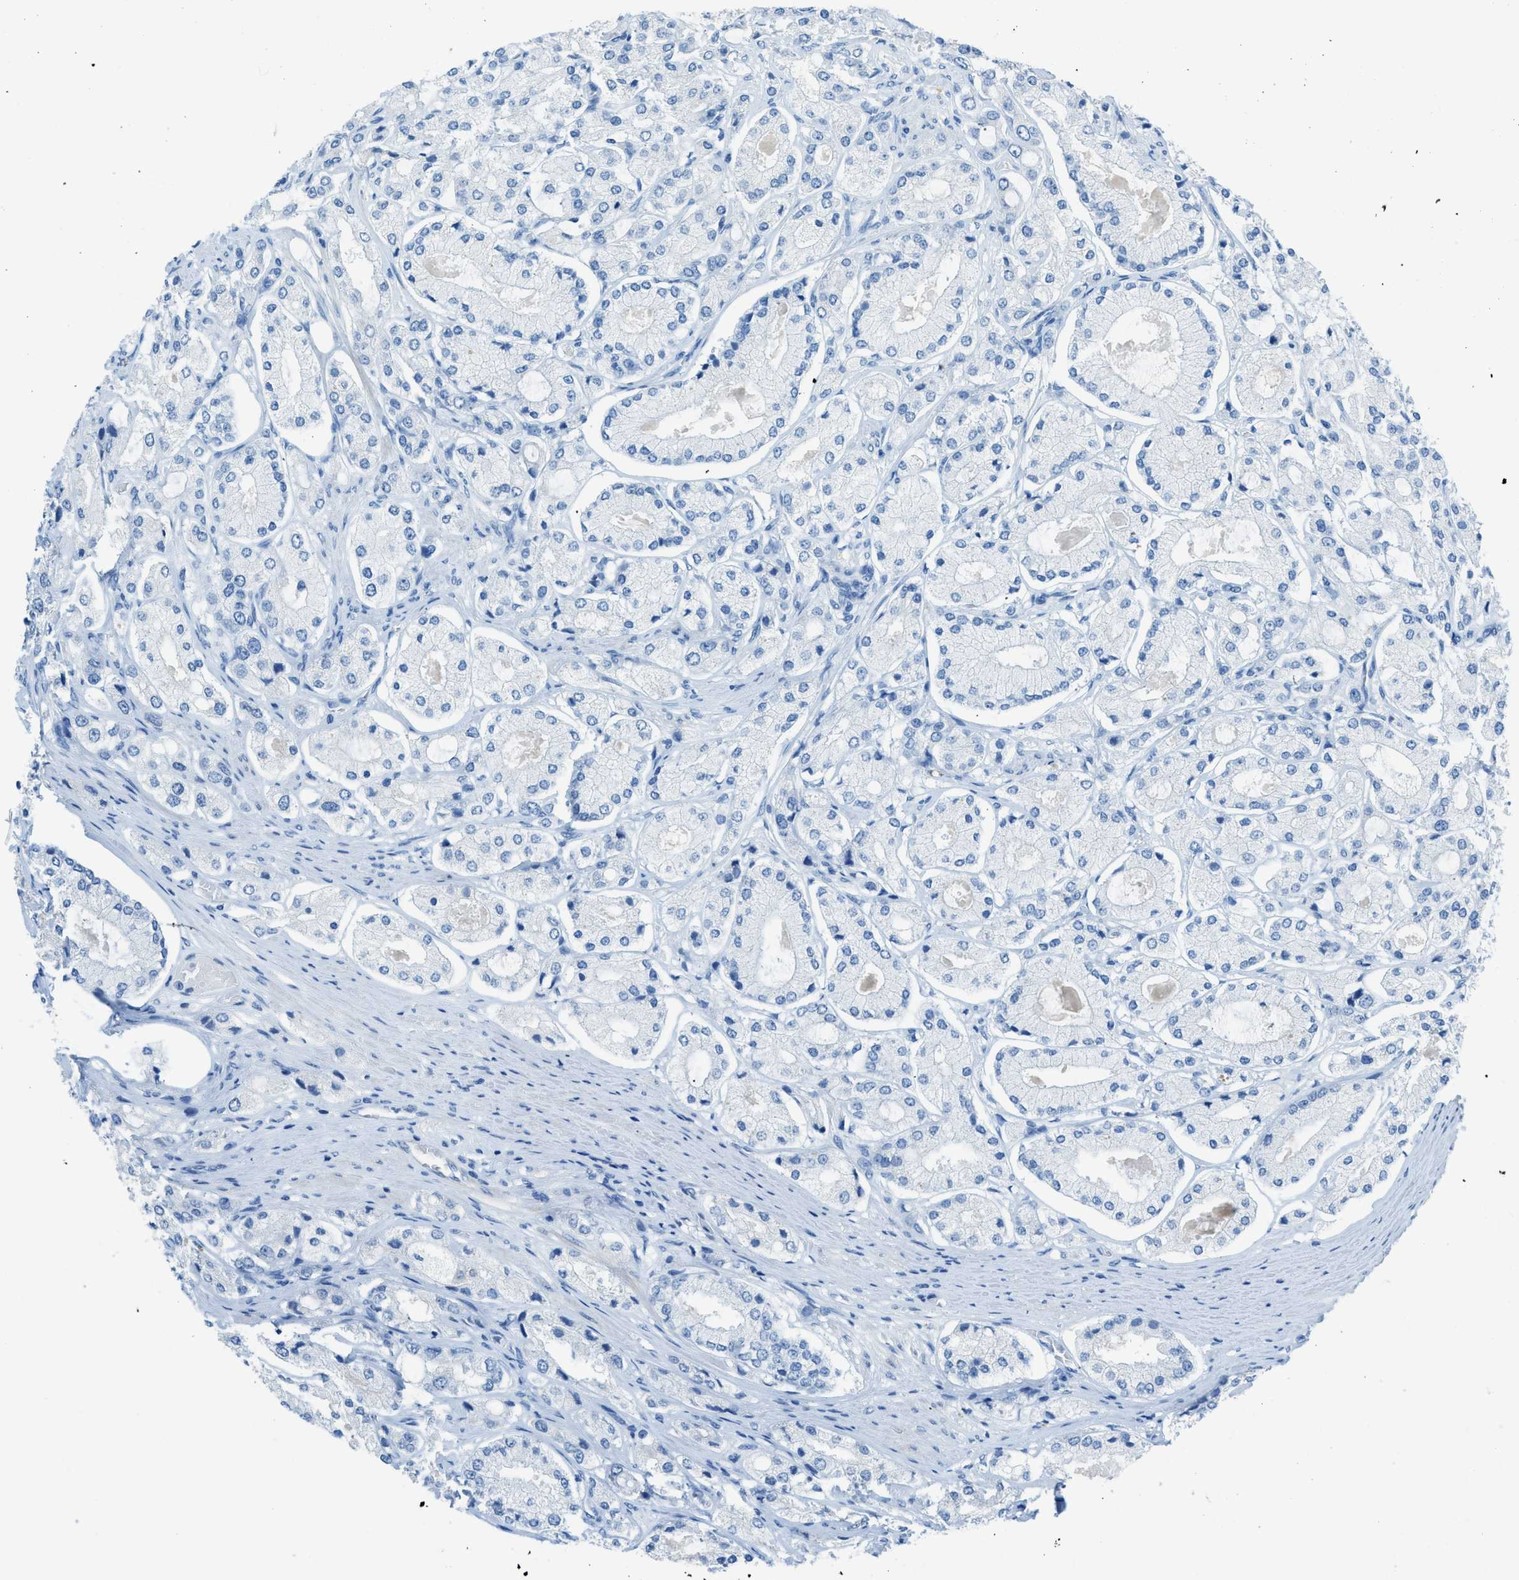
{"staining": {"intensity": "negative", "quantity": "none", "location": "none"}, "tissue": "prostate cancer", "cell_type": "Tumor cells", "image_type": "cancer", "snomed": [{"axis": "morphology", "description": "Adenocarcinoma, High grade"}, {"axis": "topography", "description": "Prostate"}], "caption": "This is a histopathology image of immunohistochemistry (IHC) staining of prostate high-grade adenocarcinoma, which shows no positivity in tumor cells.", "gene": "ACAN", "patient": {"sex": "male", "age": 65}}